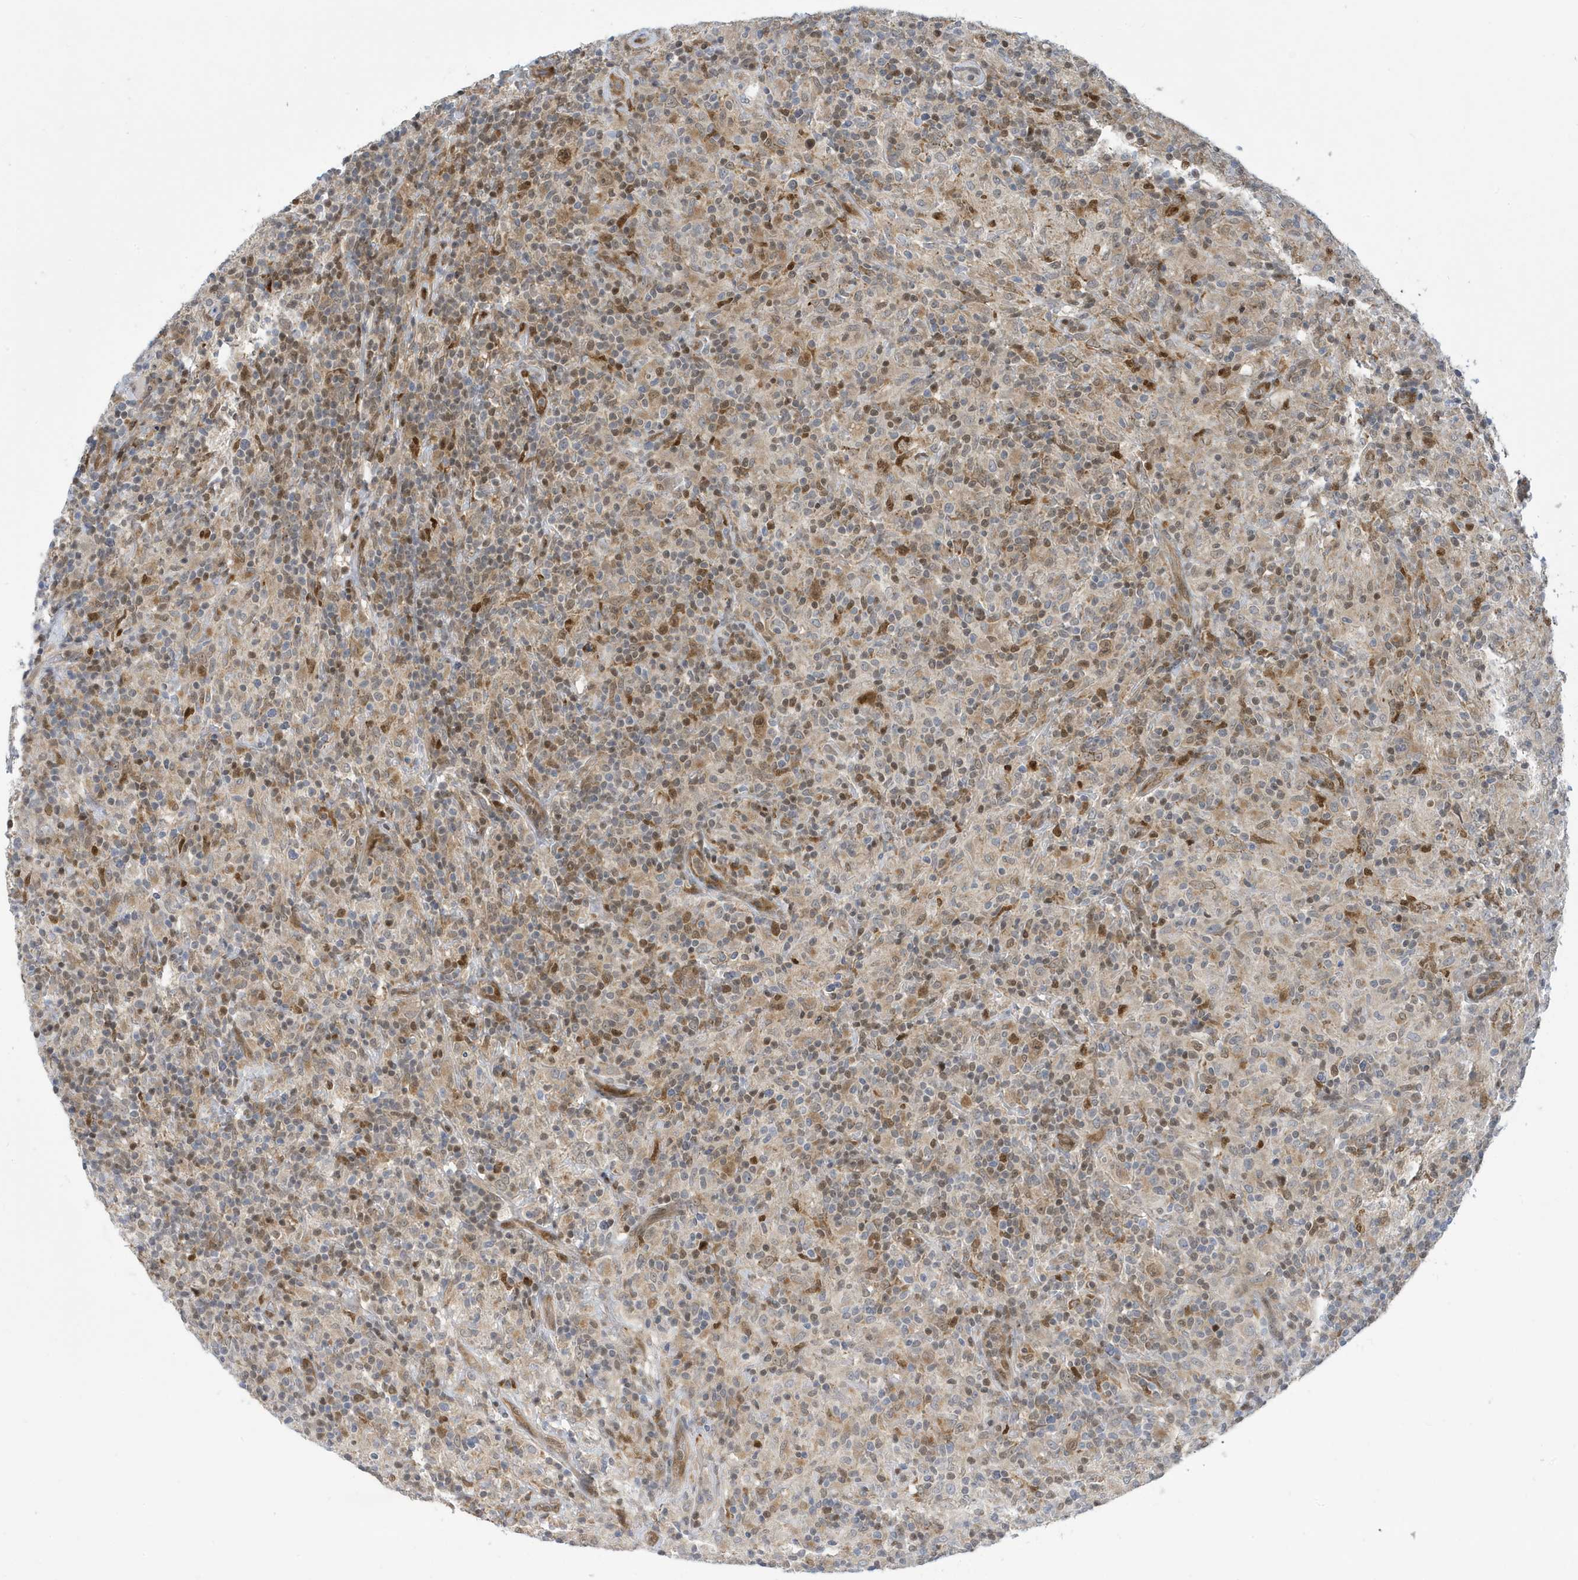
{"staining": {"intensity": "moderate", "quantity": ">75%", "location": "nuclear"}, "tissue": "lymphoma", "cell_type": "Tumor cells", "image_type": "cancer", "snomed": [{"axis": "morphology", "description": "Hodgkin's disease, NOS"}, {"axis": "topography", "description": "Lymph node"}], "caption": "Lymphoma was stained to show a protein in brown. There is medium levels of moderate nuclear staining in approximately >75% of tumor cells.", "gene": "NCOA7", "patient": {"sex": "male", "age": 70}}